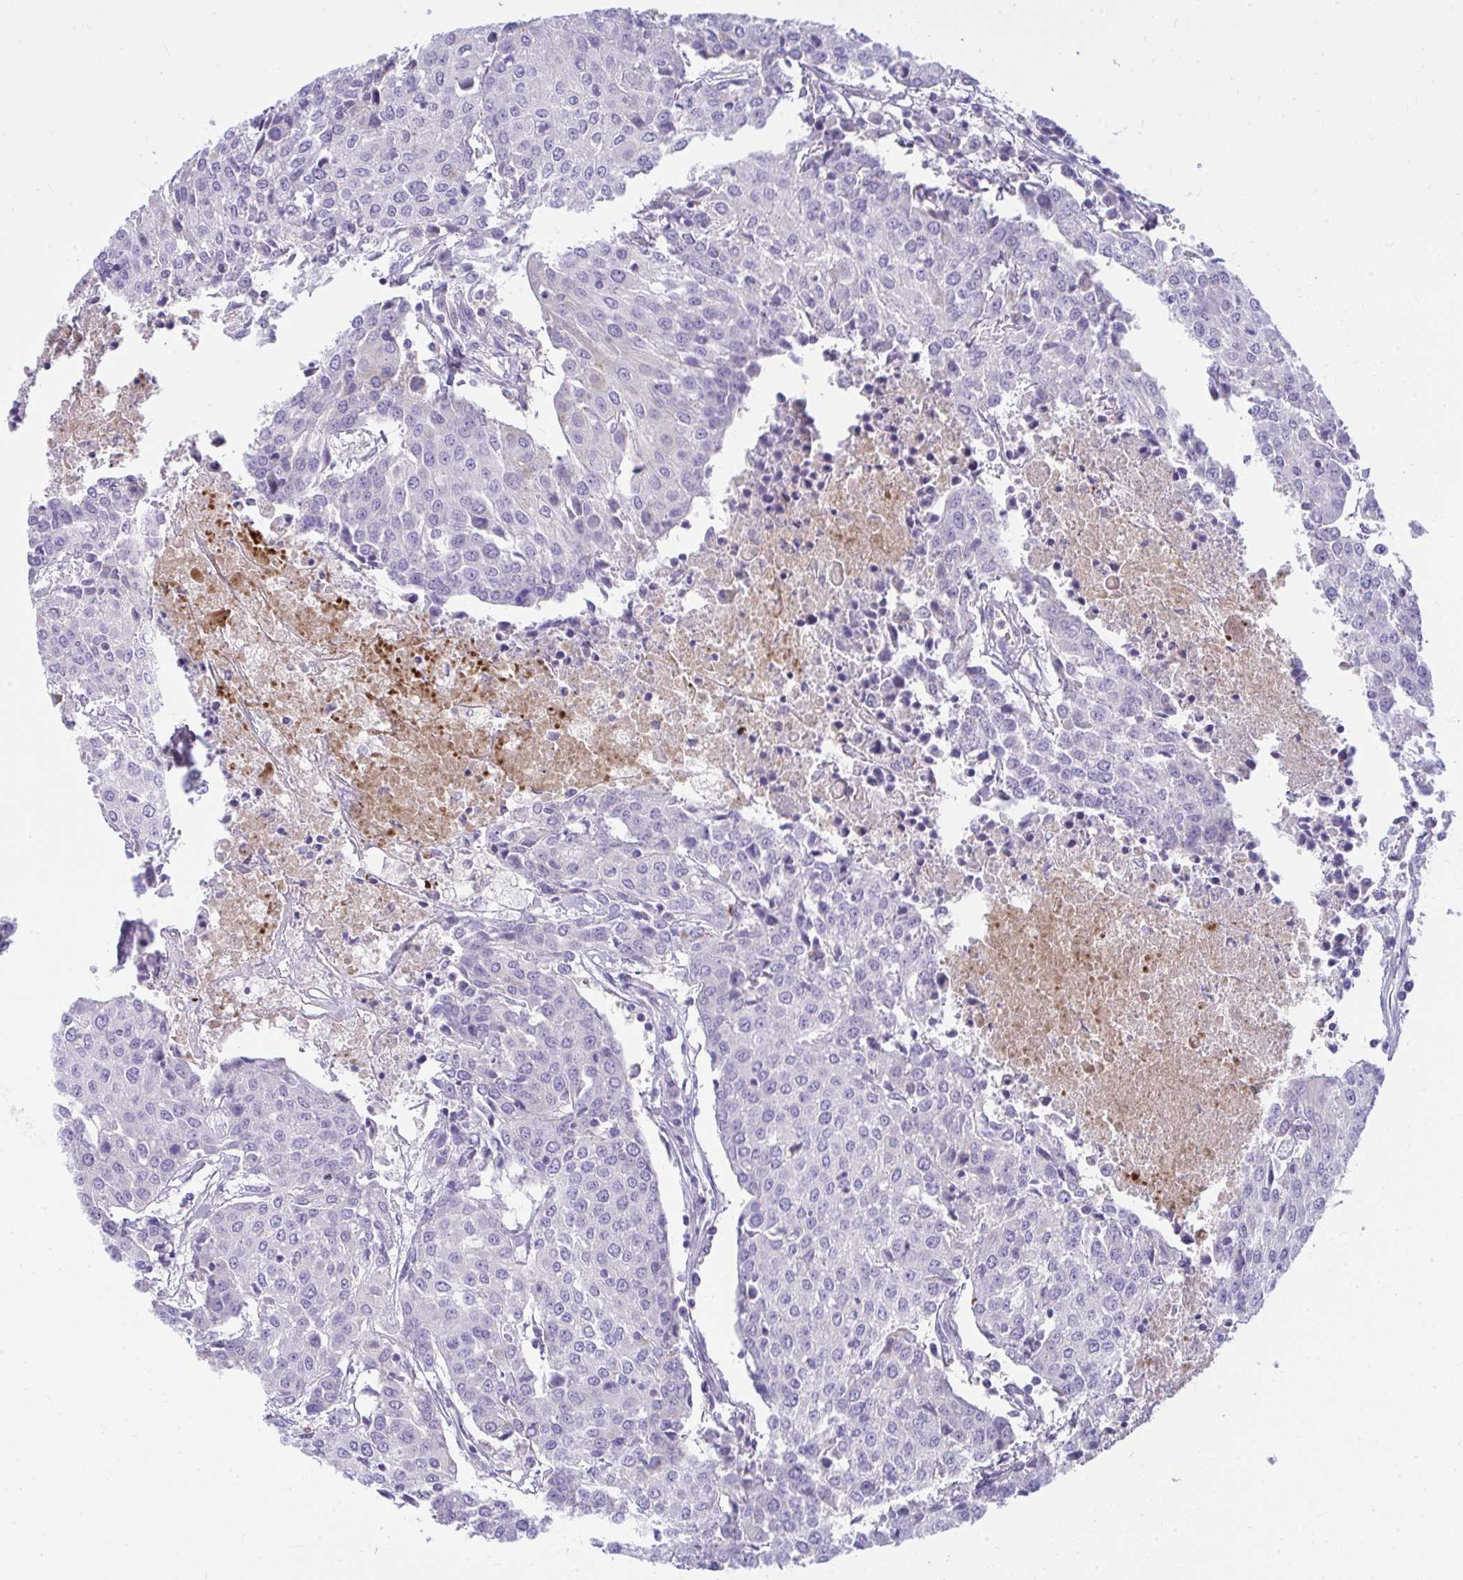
{"staining": {"intensity": "negative", "quantity": "none", "location": "none"}, "tissue": "urothelial cancer", "cell_type": "Tumor cells", "image_type": "cancer", "snomed": [{"axis": "morphology", "description": "Urothelial carcinoma, High grade"}, {"axis": "topography", "description": "Urinary bladder"}], "caption": "Human high-grade urothelial carcinoma stained for a protein using immunohistochemistry shows no positivity in tumor cells.", "gene": "LRRC36", "patient": {"sex": "female", "age": 85}}